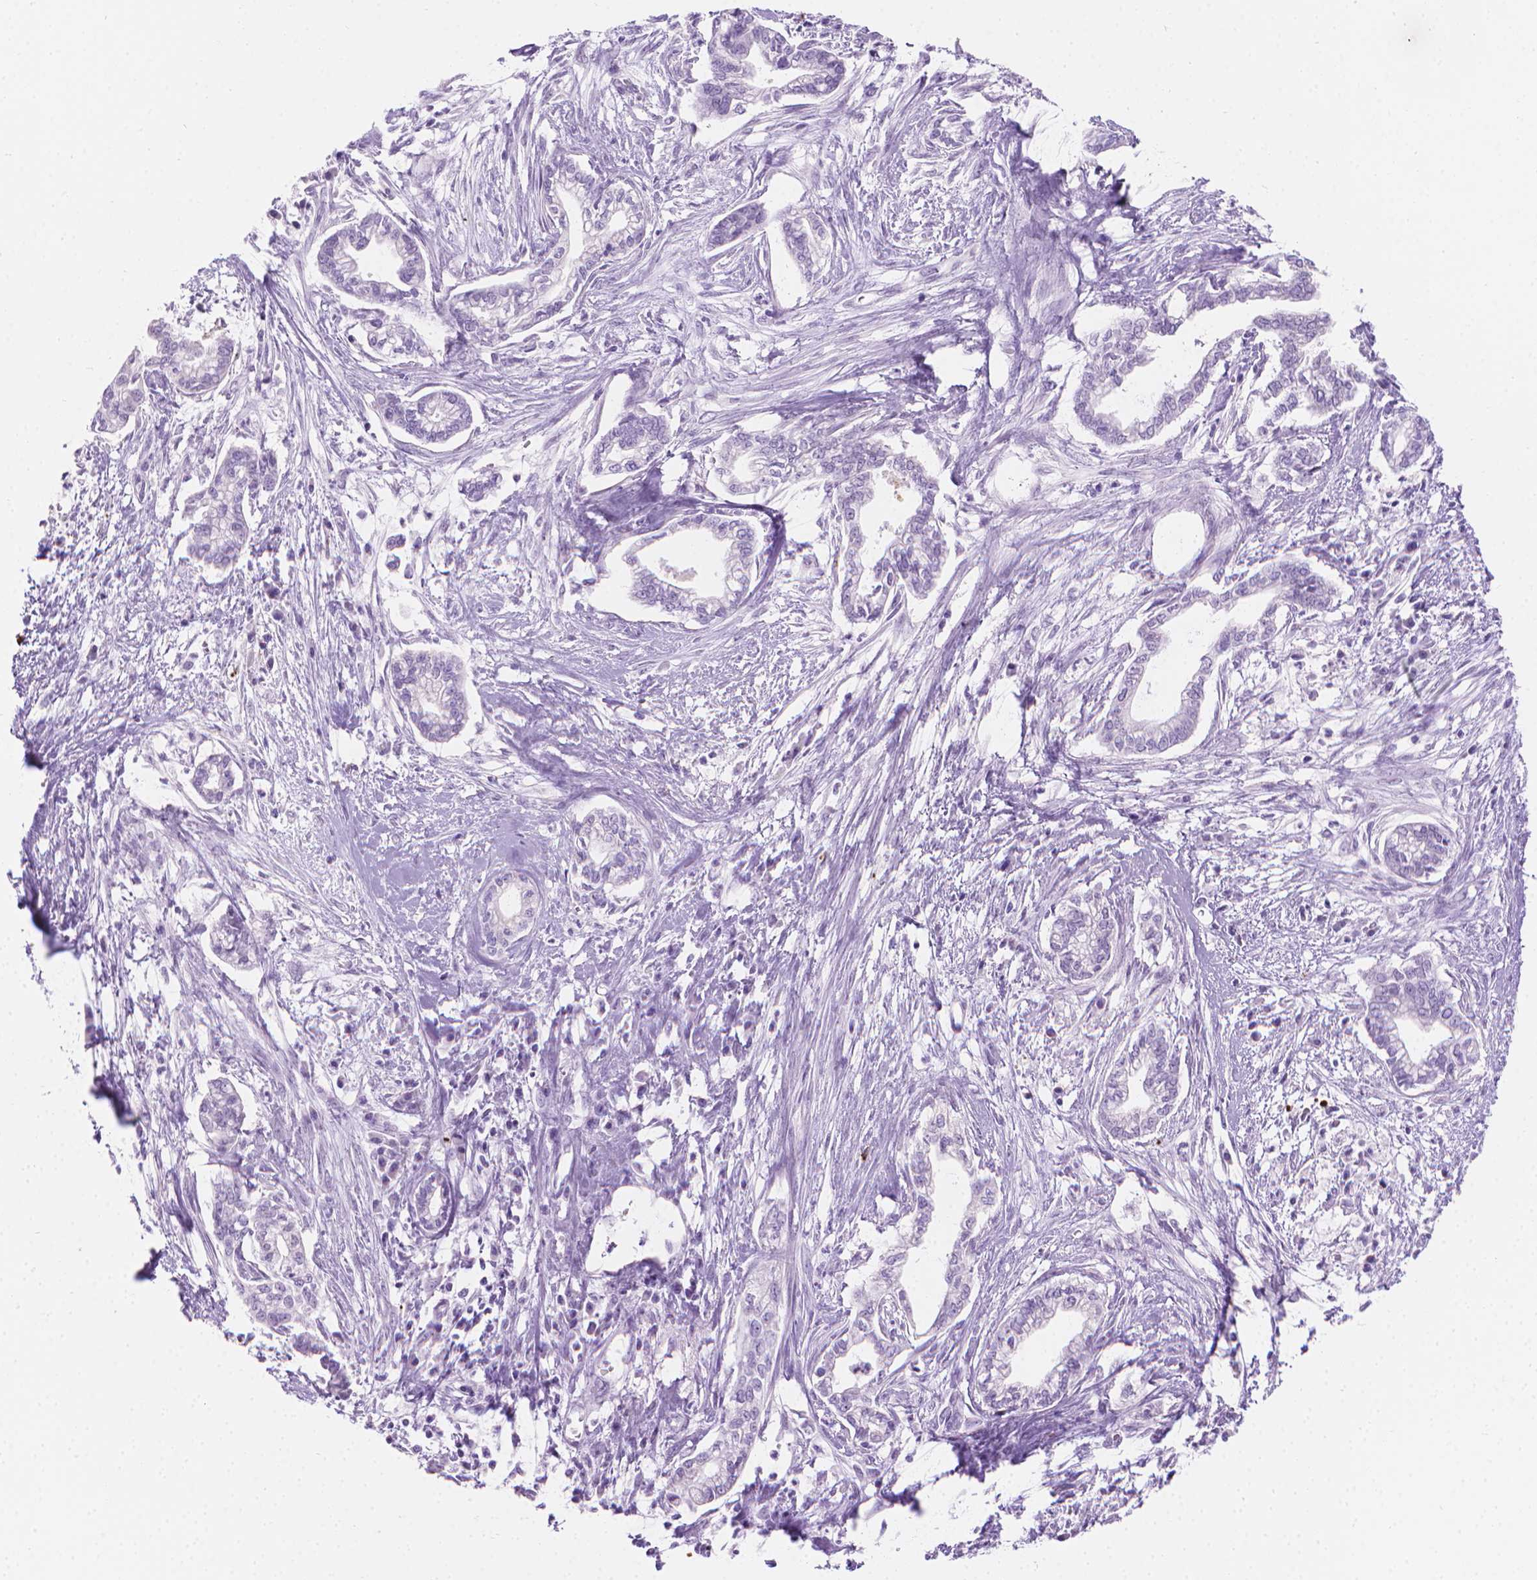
{"staining": {"intensity": "negative", "quantity": "none", "location": "none"}, "tissue": "cervical cancer", "cell_type": "Tumor cells", "image_type": "cancer", "snomed": [{"axis": "morphology", "description": "Adenocarcinoma, NOS"}, {"axis": "topography", "description": "Cervix"}], "caption": "A high-resolution micrograph shows immunohistochemistry staining of cervical cancer, which demonstrates no significant expression in tumor cells.", "gene": "CFAP52", "patient": {"sex": "female", "age": 62}}